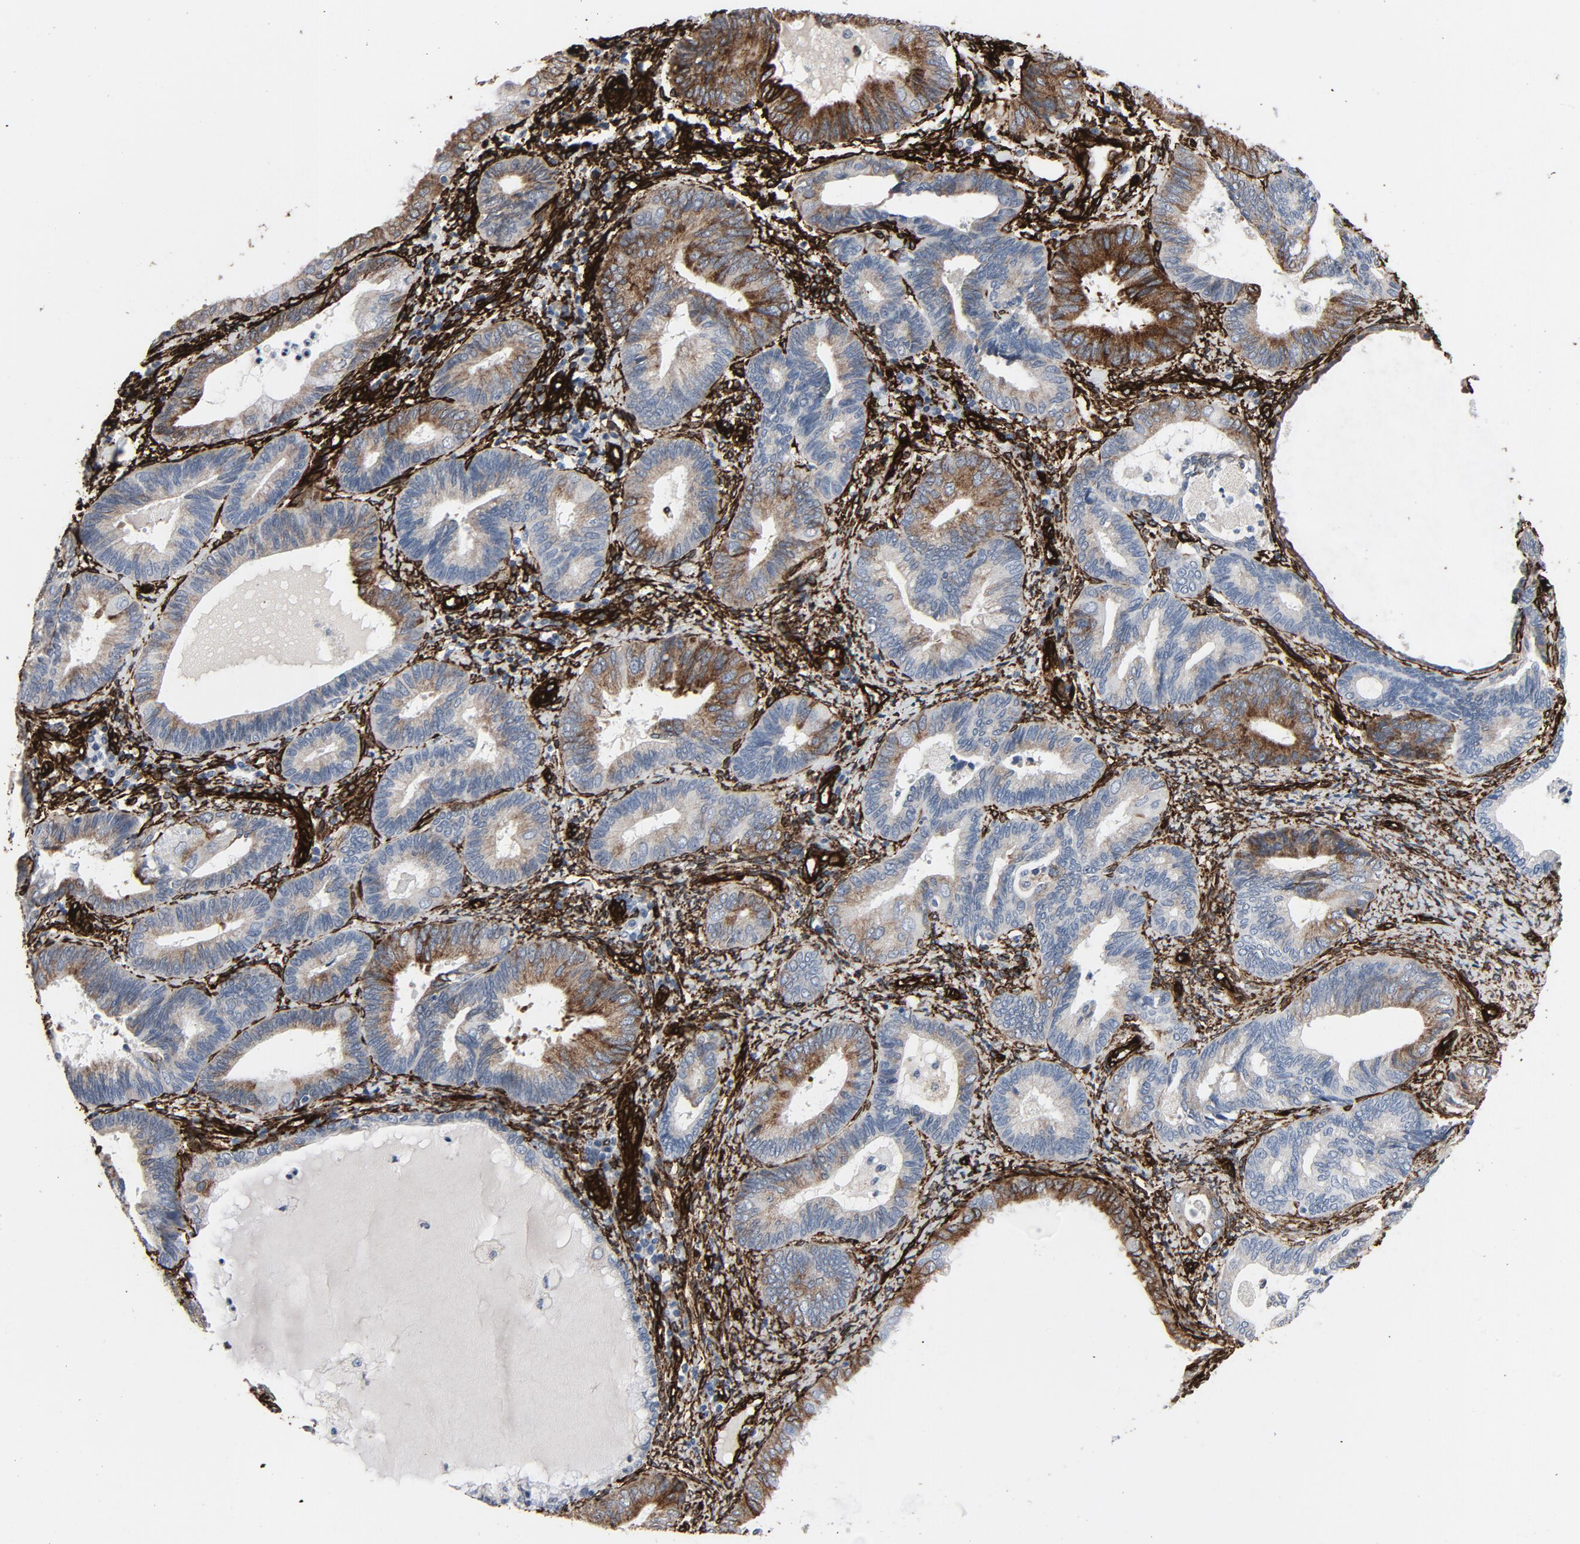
{"staining": {"intensity": "moderate", "quantity": "25%-75%", "location": "cytoplasmic/membranous"}, "tissue": "endometrial cancer", "cell_type": "Tumor cells", "image_type": "cancer", "snomed": [{"axis": "morphology", "description": "Adenocarcinoma, NOS"}, {"axis": "topography", "description": "Endometrium"}], "caption": "Immunohistochemistry (IHC) image of neoplastic tissue: endometrial adenocarcinoma stained using IHC shows medium levels of moderate protein expression localized specifically in the cytoplasmic/membranous of tumor cells, appearing as a cytoplasmic/membranous brown color.", "gene": "SERPINH1", "patient": {"sex": "female", "age": 75}}